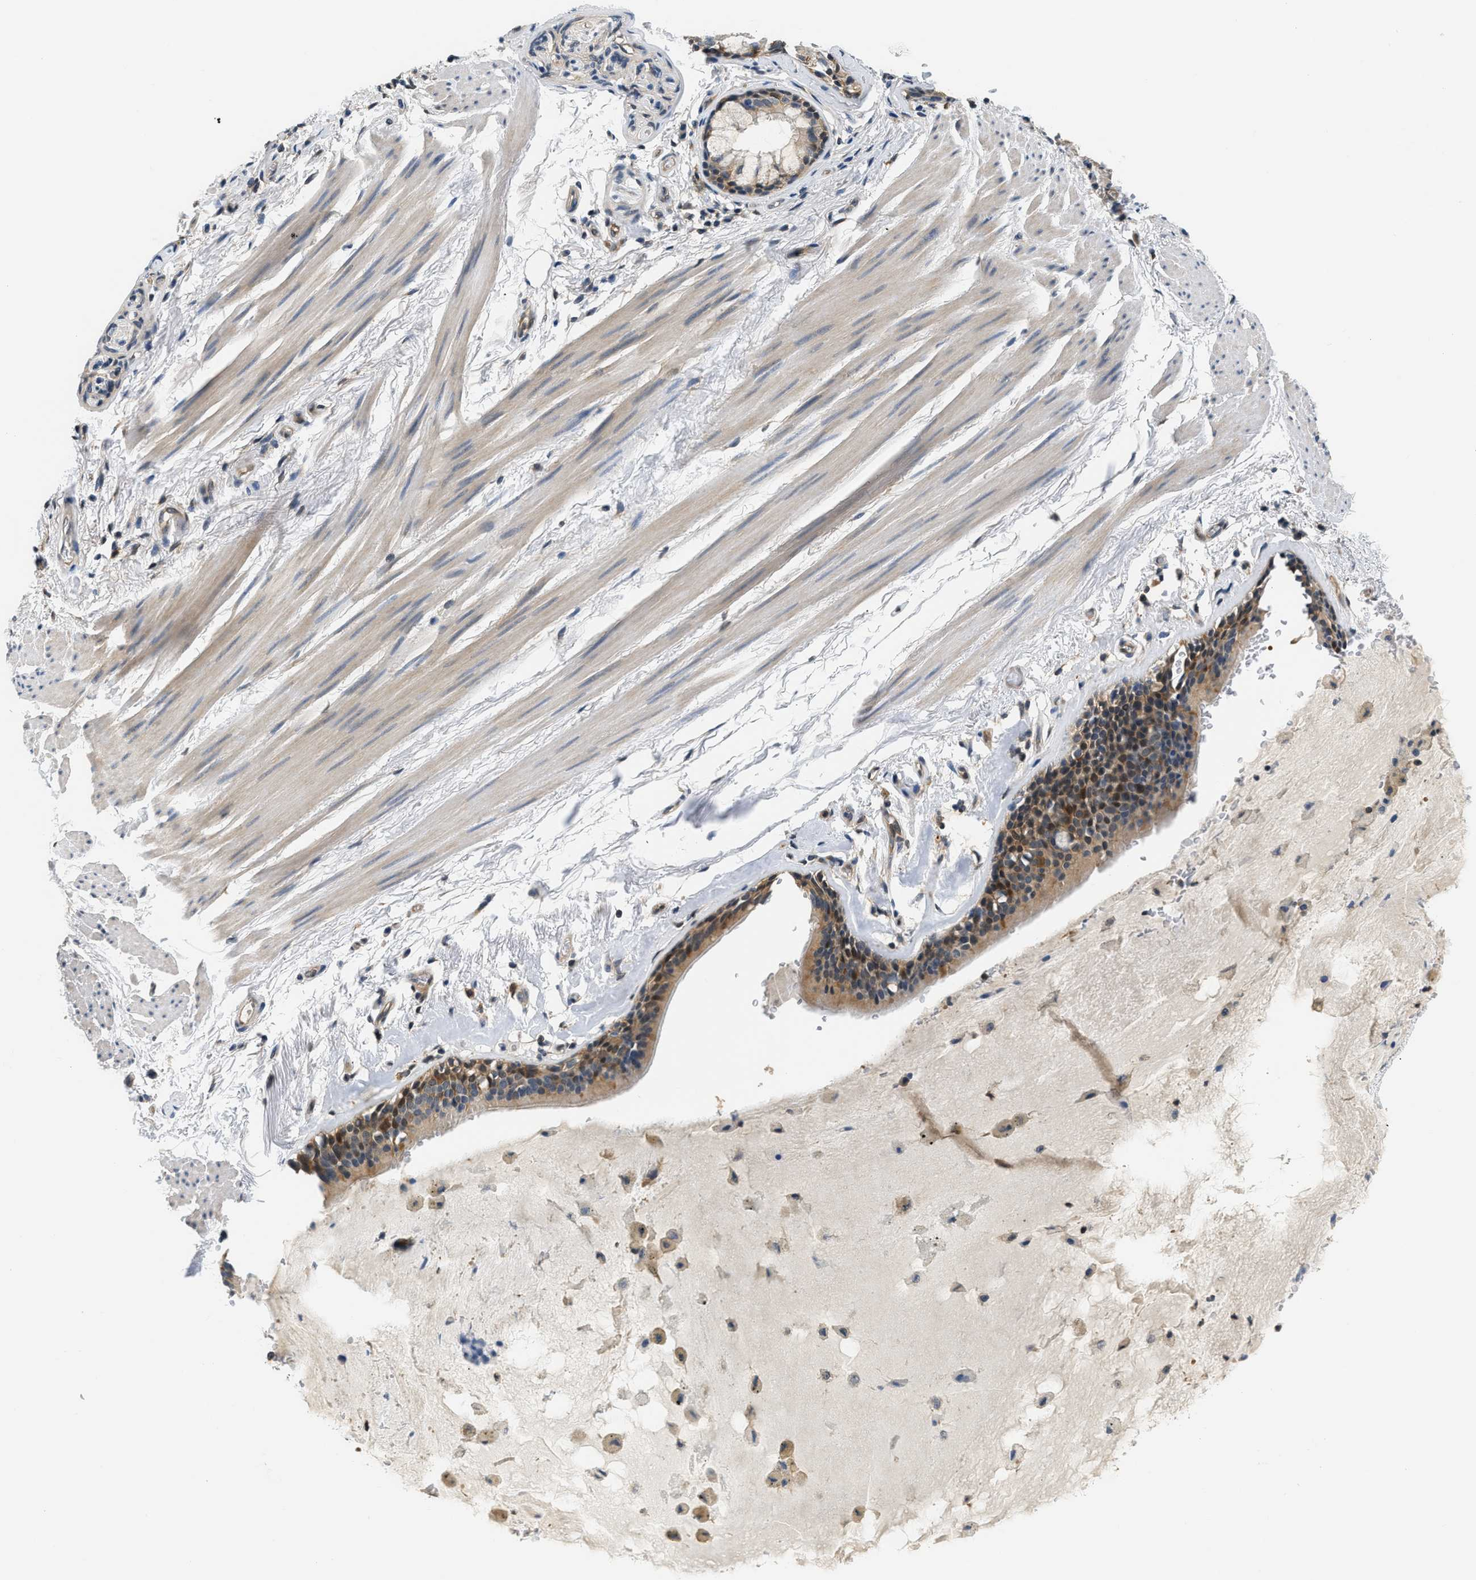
{"staining": {"intensity": "moderate", "quantity": ">75%", "location": "cytoplasmic/membranous,nuclear"}, "tissue": "bronchus", "cell_type": "Respiratory epithelial cells", "image_type": "normal", "snomed": [{"axis": "morphology", "description": "Normal tissue, NOS"}, {"axis": "topography", "description": "Cartilage tissue"}], "caption": "Respiratory epithelial cells show medium levels of moderate cytoplasmic/membranous,nuclear positivity in about >75% of cells in benign bronchus.", "gene": "EIF4EBP2", "patient": {"sex": "female", "age": 63}}